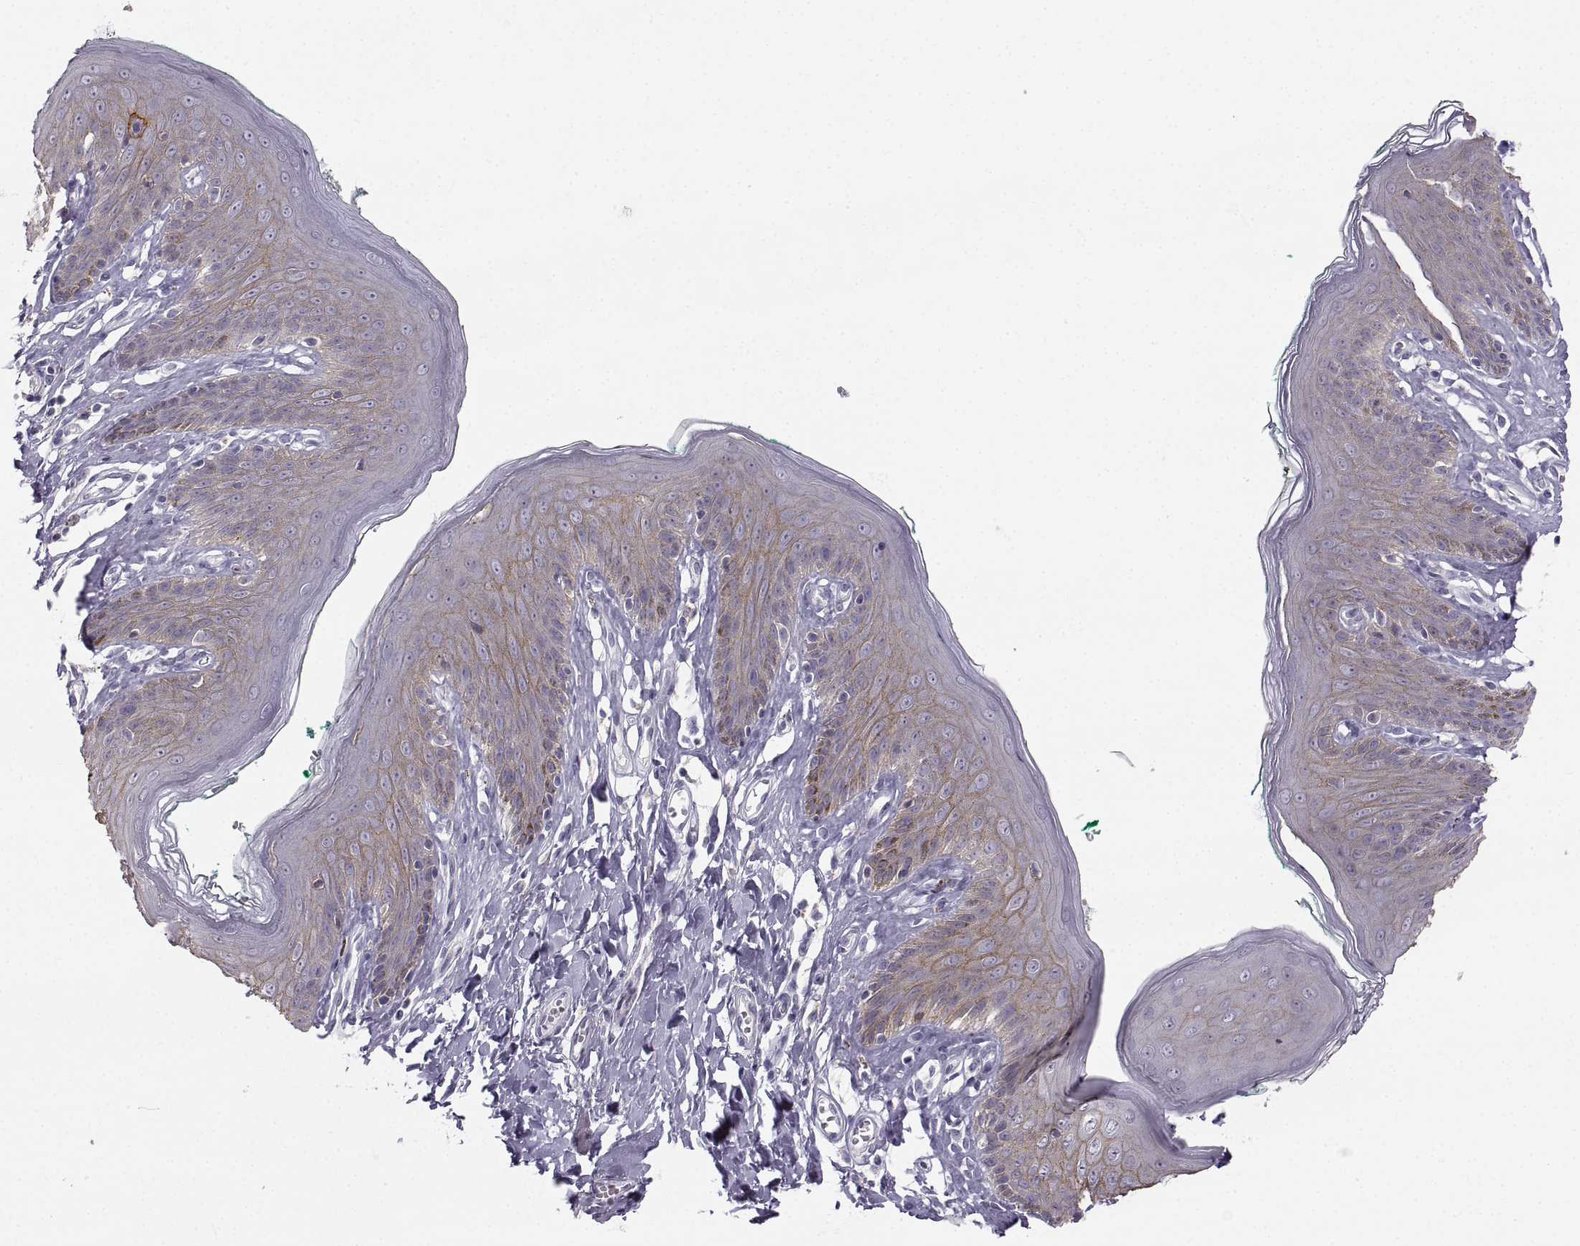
{"staining": {"intensity": "moderate", "quantity": "25%-75%", "location": "cytoplasmic/membranous"}, "tissue": "skin", "cell_type": "Epidermal cells", "image_type": "normal", "snomed": [{"axis": "morphology", "description": "Normal tissue, NOS"}, {"axis": "topography", "description": "Vulva"}], "caption": "Skin stained for a protein reveals moderate cytoplasmic/membranous positivity in epidermal cells.", "gene": "ZNF185", "patient": {"sex": "female", "age": 66}}